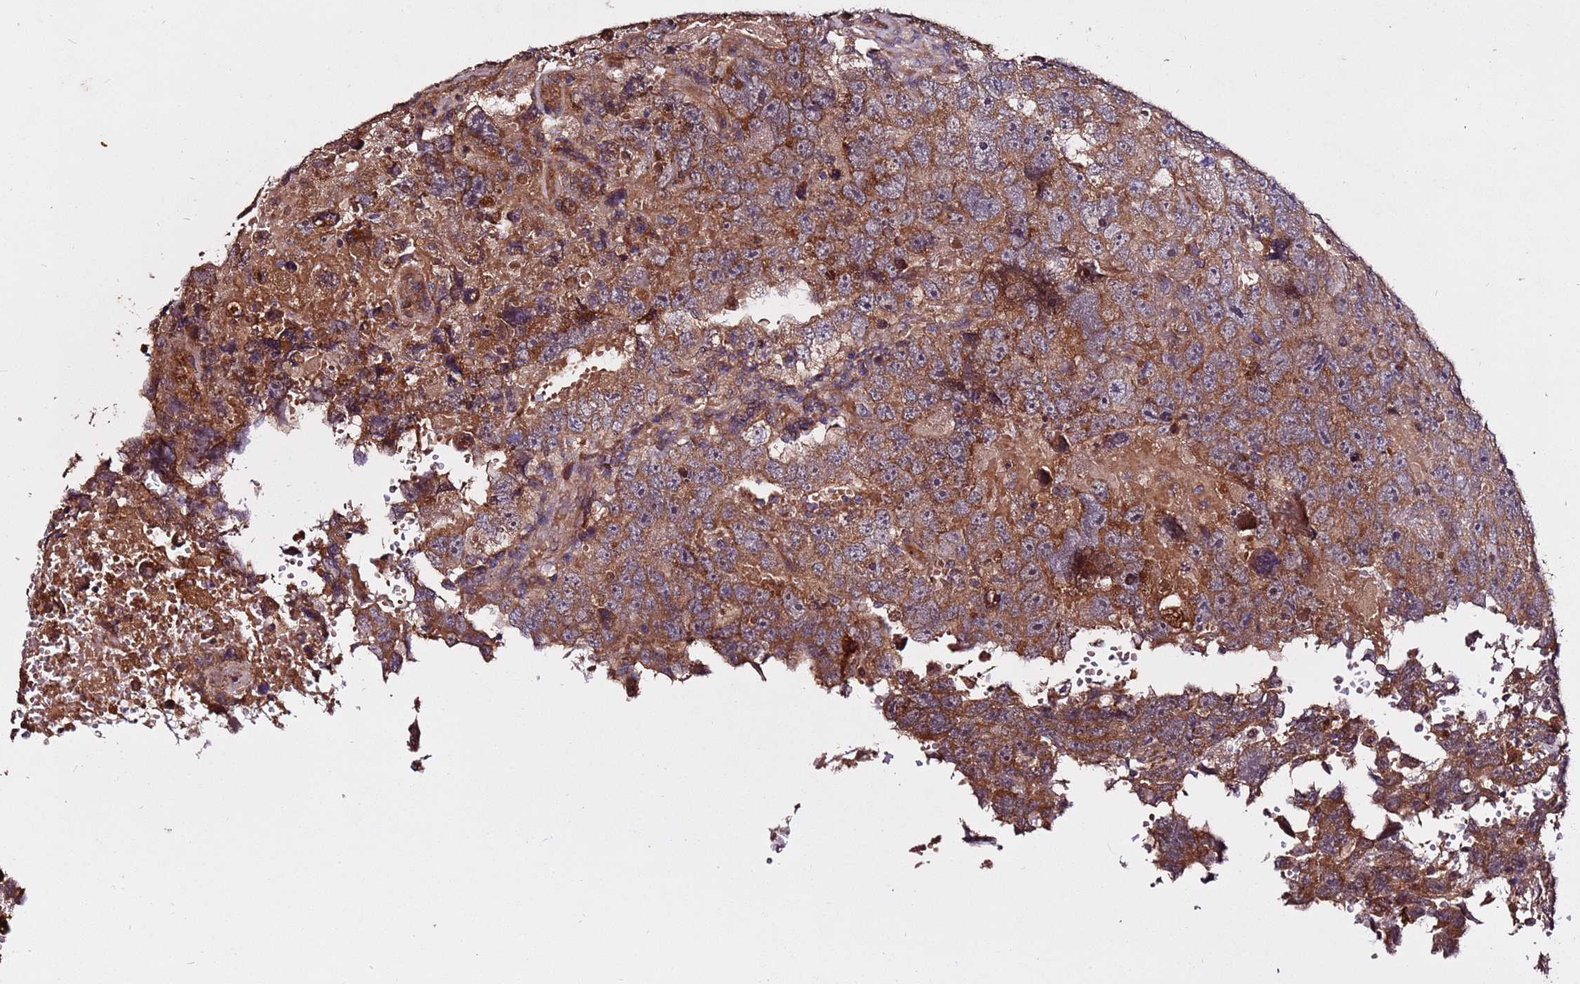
{"staining": {"intensity": "strong", "quantity": ">75%", "location": "cytoplasmic/membranous"}, "tissue": "testis cancer", "cell_type": "Tumor cells", "image_type": "cancer", "snomed": [{"axis": "morphology", "description": "Carcinoma, Embryonal, NOS"}, {"axis": "topography", "description": "Testis"}], "caption": "Approximately >75% of tumor cells in human testis embryonal carcinoma reveal strong cytoplasmic/membranous protein expression as visualized by brown immunohistochemical staining.", "gene": "RPS15A", "patient": {"sex": "male", "age": 45}}